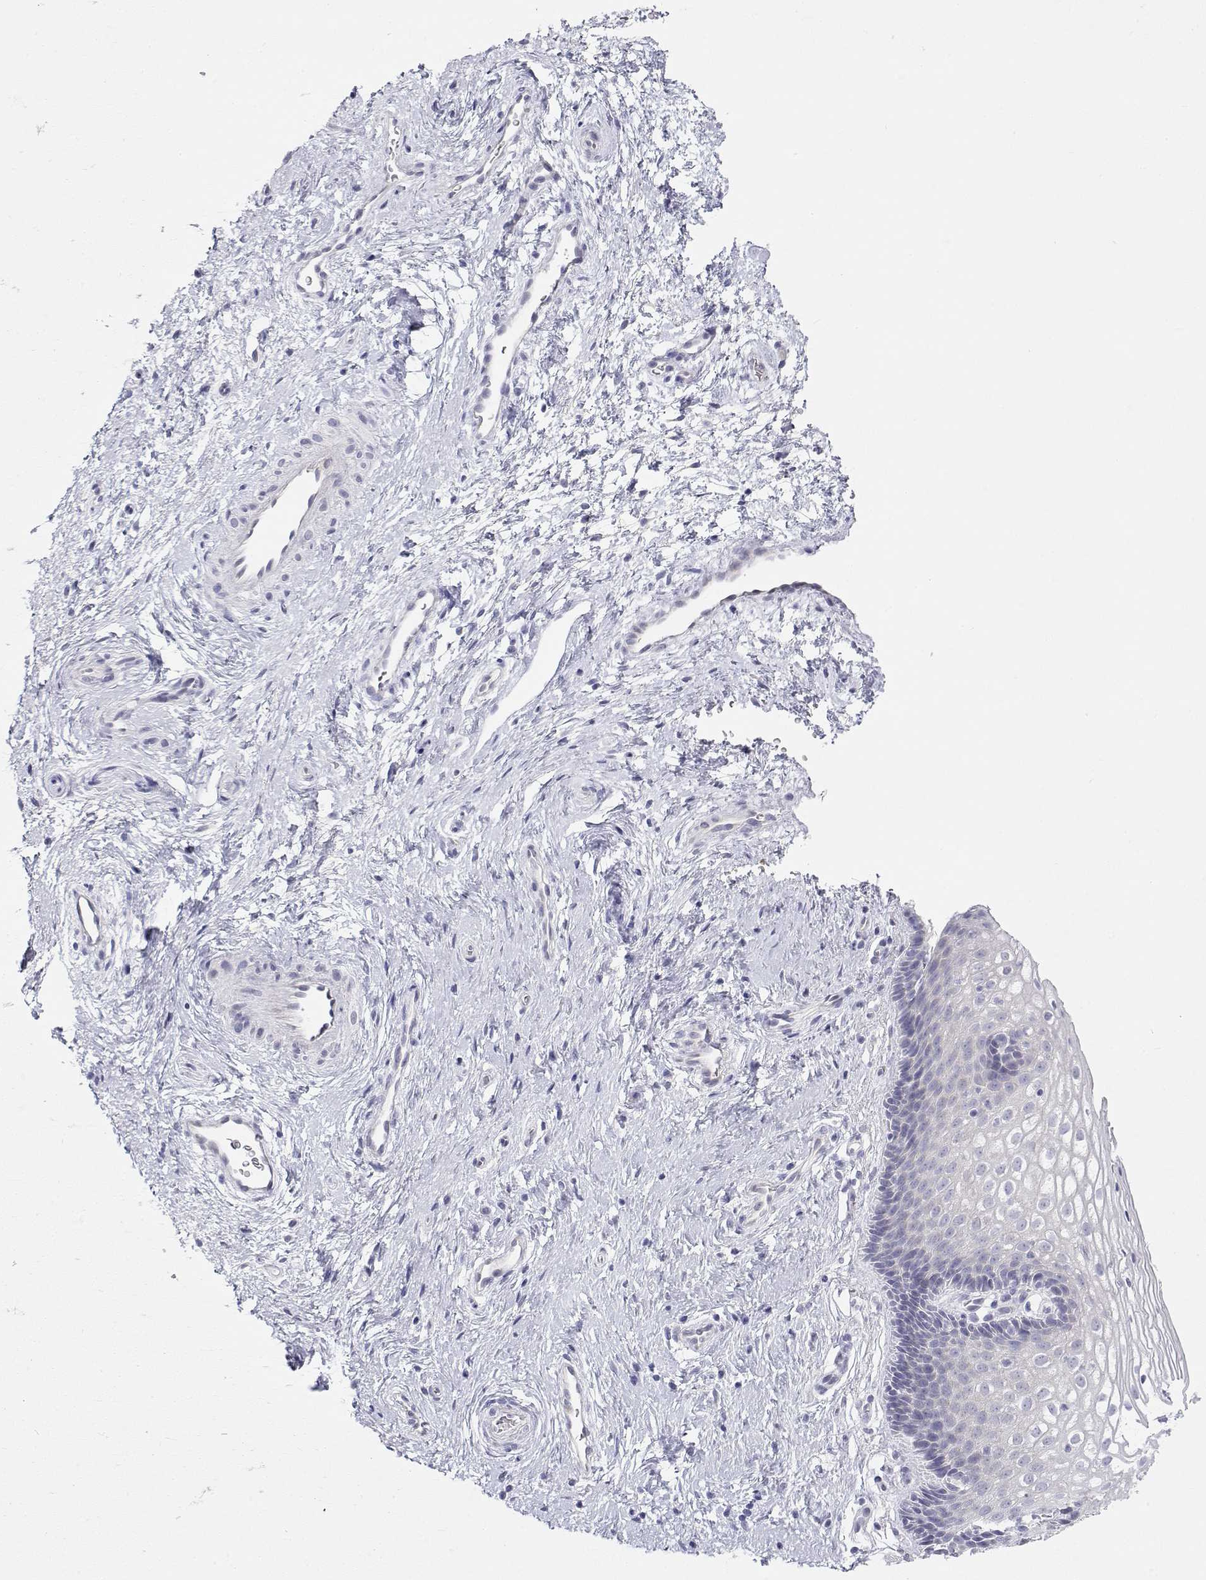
{"staining": {"intensity": "negative", "quantity": "none", "location": "none"}, "tissue": "cervix", "cell_type": "Glandular cells", "image_type": "normal", "snomed": [{"axis": "morphology", "description": "Normal tissue, NOS"}, {"axis": "topography", "description": "Cervix"}], "caption": "A micrograph of cervix stained for a protein shows no brown staining in glandular cells.", "gene": "MISP", "patient": {"sex": "female", "age": 34}}